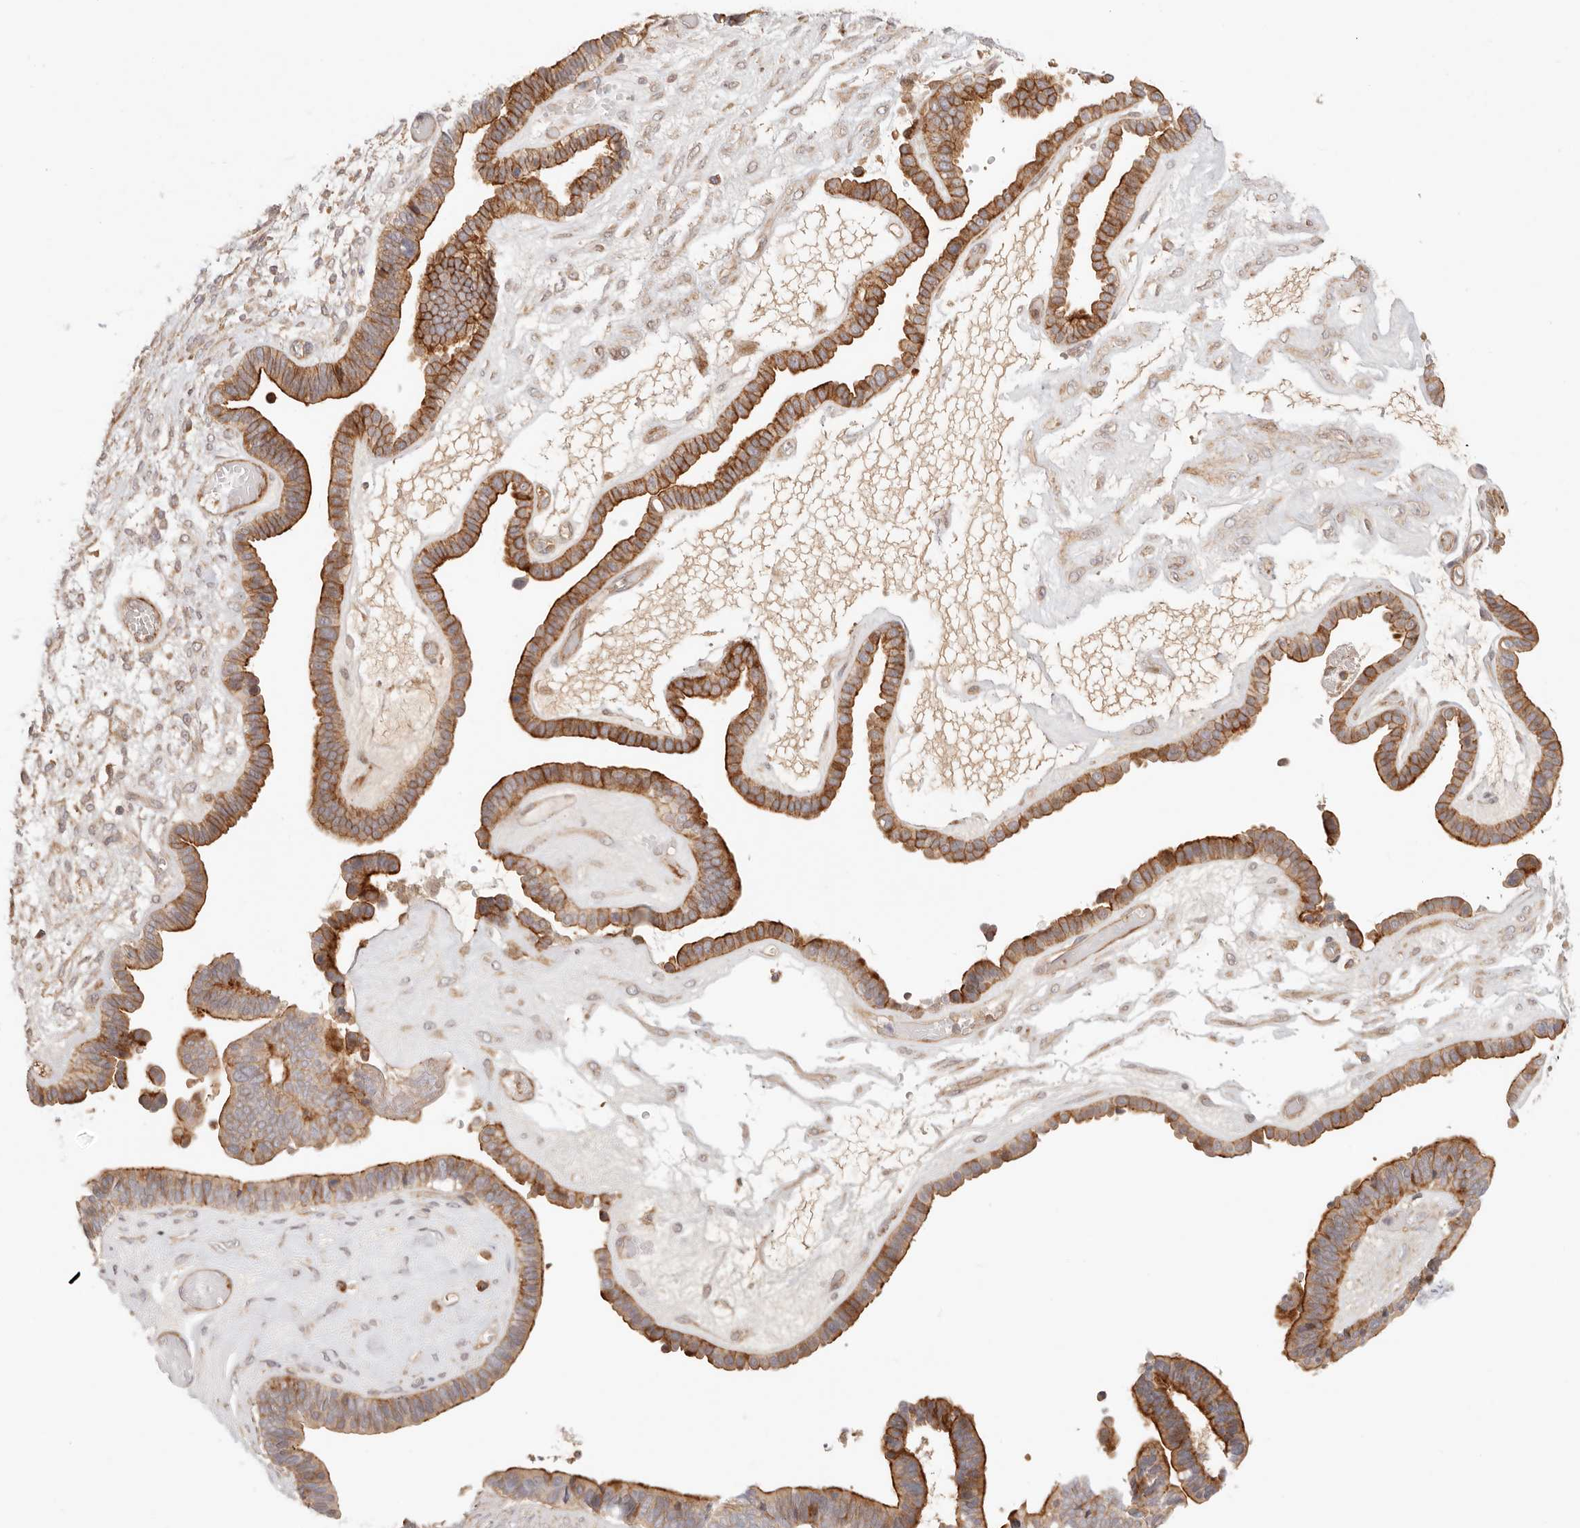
{"staining": {"intensity": "strong", "quantity": ">75%", "location": "cytoplasmic/membranous"}, "tissue": "ovarian cancer", "cell_type": "Tumor cells", "image_type": "cancer", "snomed": [{"axis": "morphology", "description": "Cystadenocarcinoma, serous, NOS"}, {"axis": "topography", "description": "Ovary"}], "caption": "Immunohistochemistry (DAB (3,3'-diaminobenzidine)) staining of ovarian cancer displays strong cytoplasmic/membranous protein positivity in approximately >75% of tumor cells.", "gene": "IL1R2", "patient": {"sex": "female", "age": 56}}